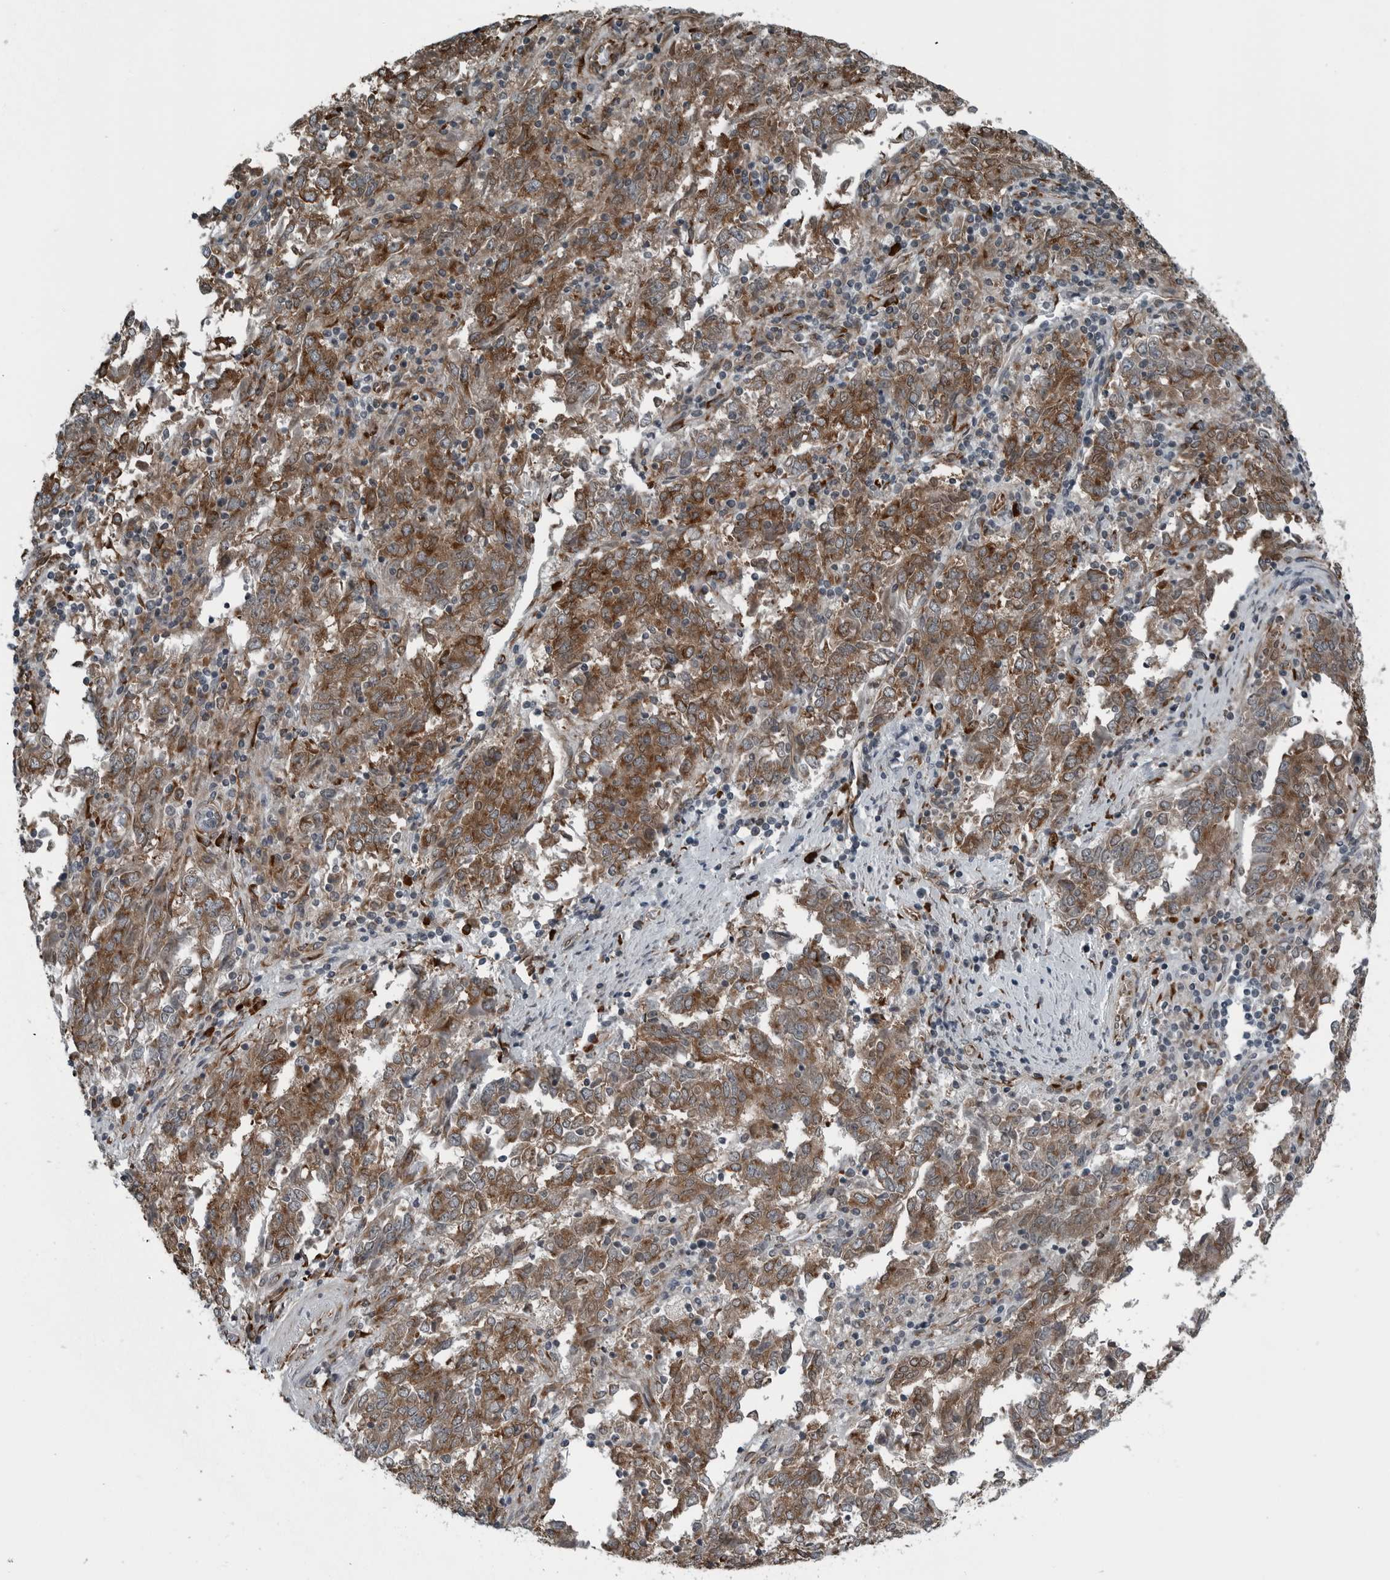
{"staining": {"intensity": "moderate", "quantity": ">75%", "location": "cytoplasmic/membranous"}, "tissue": "endometrial cancer", "cell_type": "Tumor cells", "image_type": "cancer", "snomed": [{"axis": "morphology", "description": "Adenocarcinoma, NOS"}, {"axis": "topography", "description": "Endometrium"}], "caption": "The photomicrograph reveals immunohistochemical staining of adenocarcinoma (endometrial). There is moderate cytoplasmic/membranous staining is seen in about >75% of tumor cells.", "gene": "CEP85", "patient": {"sex": "female", "age": 80}}